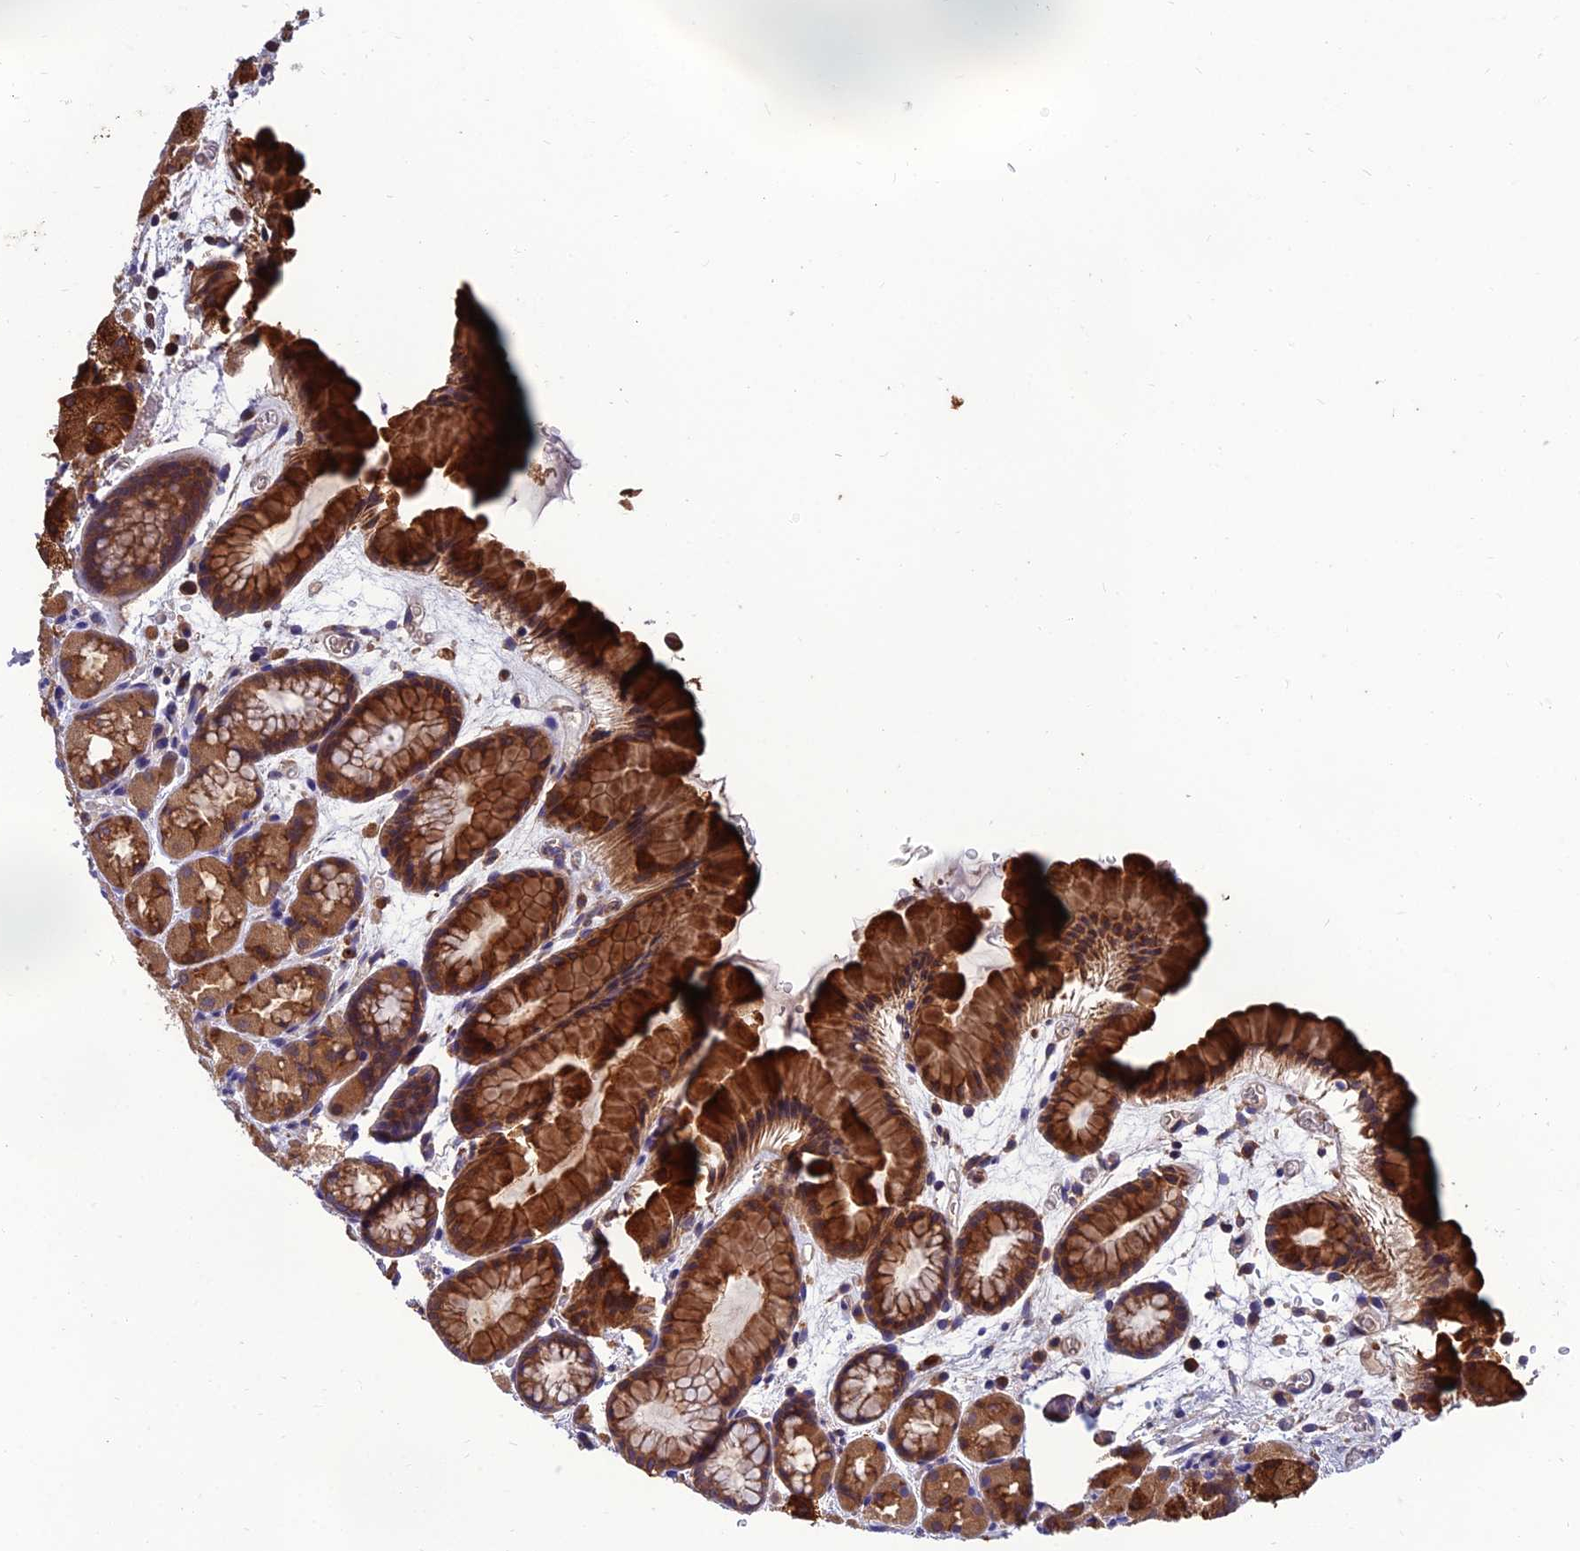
{"staining": {"intensity": "strong", "quantity": ">75%", "location": "cytoplasmic/membranous"}, "tissue": "stomach", "cell_type": "Glandular cells", "image_type": "normal", "snomed": [{"axis": "morphology", "description": "Normal tissue, NOS"}, {"axis": "topography", "description": "Stomach, upper"}, {"axis": "topography", "description": "Stomach"}], "caption": "High-magnification brightfield microscopy of benign stomach stained with DAB (brown) and counterstained with hematoxylin (blue). glandular cells exhibit strong cytoplasmic/membranous expression is seen in about>75% of cells.", "gene": "UMAD1", "patient": {"sex": "male", "age": 47}}